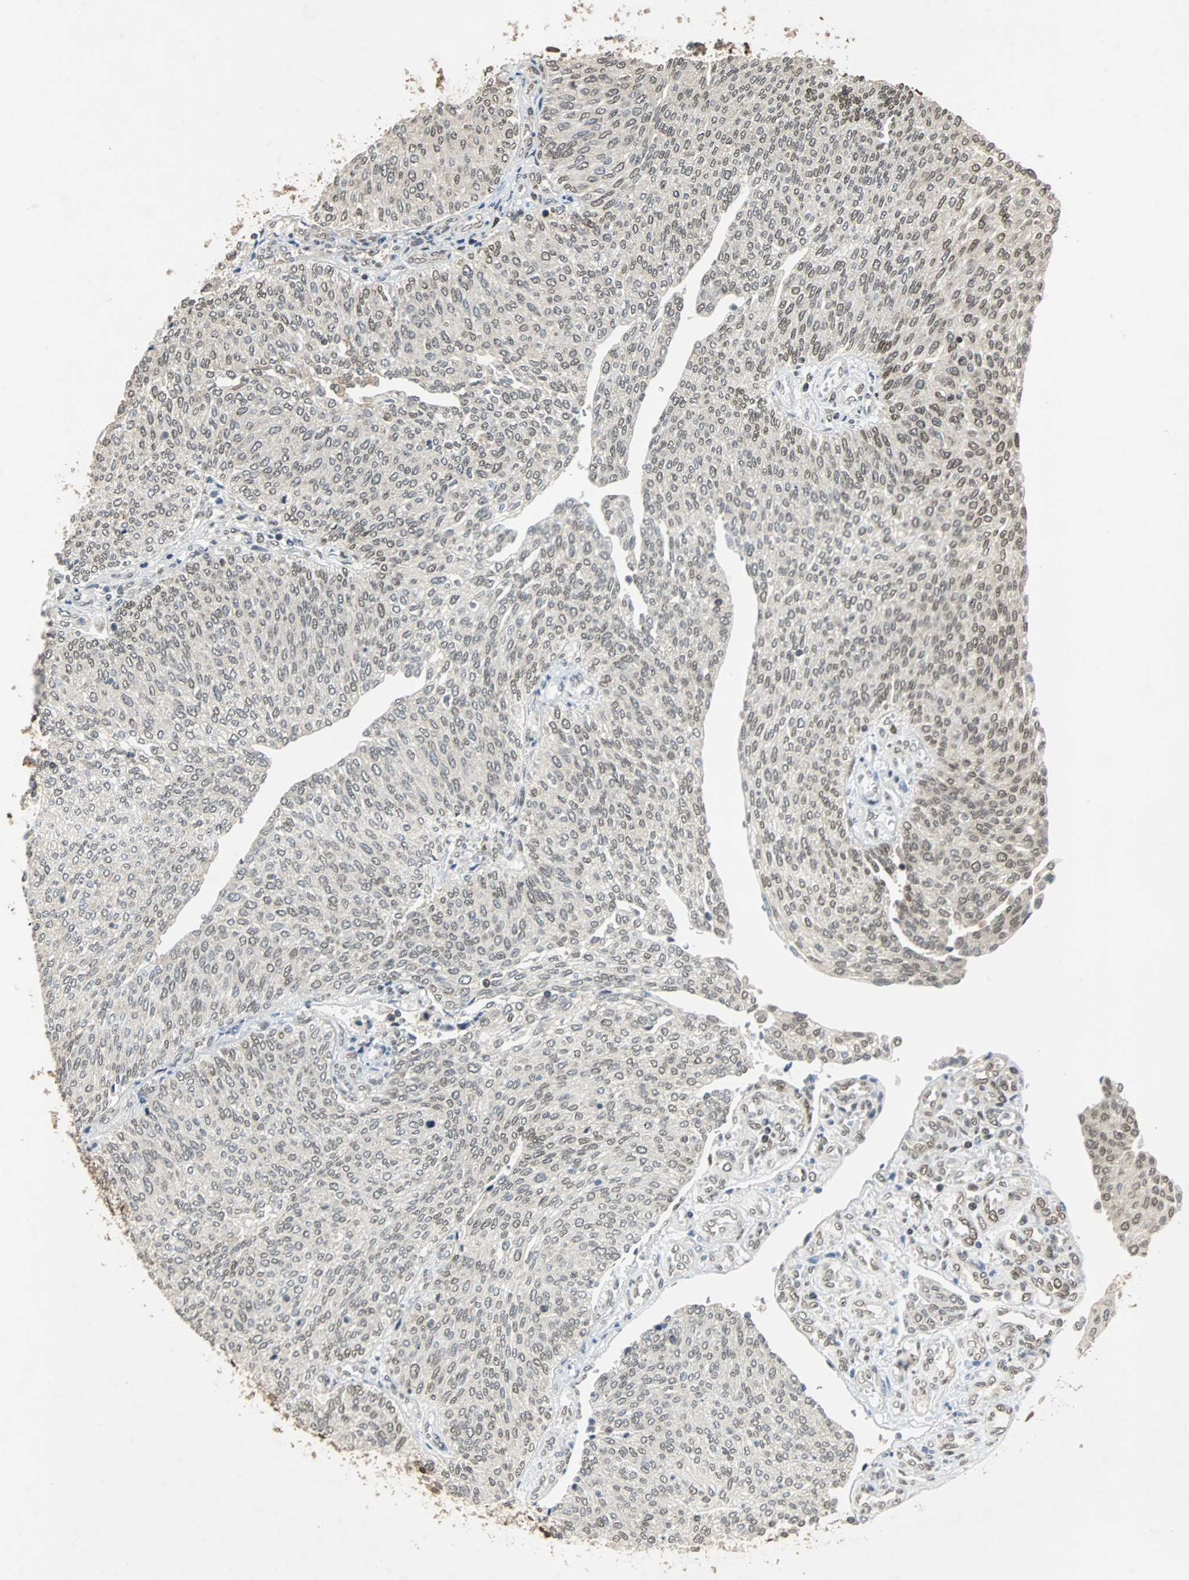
{"staining": {"intensity": "weak", "quantity": "<25%", "location": "nuclear"}, "tissue": "urothelial cancer", "cell_type": "Tumor cells", "image_type": "cancer", "snomed": [{"axis": "morphology", "description": "Urothelial carcinoma, Low grade"}, {"axis": "topography", "description": "Urinary bladder"}], "caption": "Protein analysis of low-grade urothelial carcinoma exhibits no significant staining in tumor cells.", "gene": "PHC1", "patient": {"sex": "female", "age": 79}}